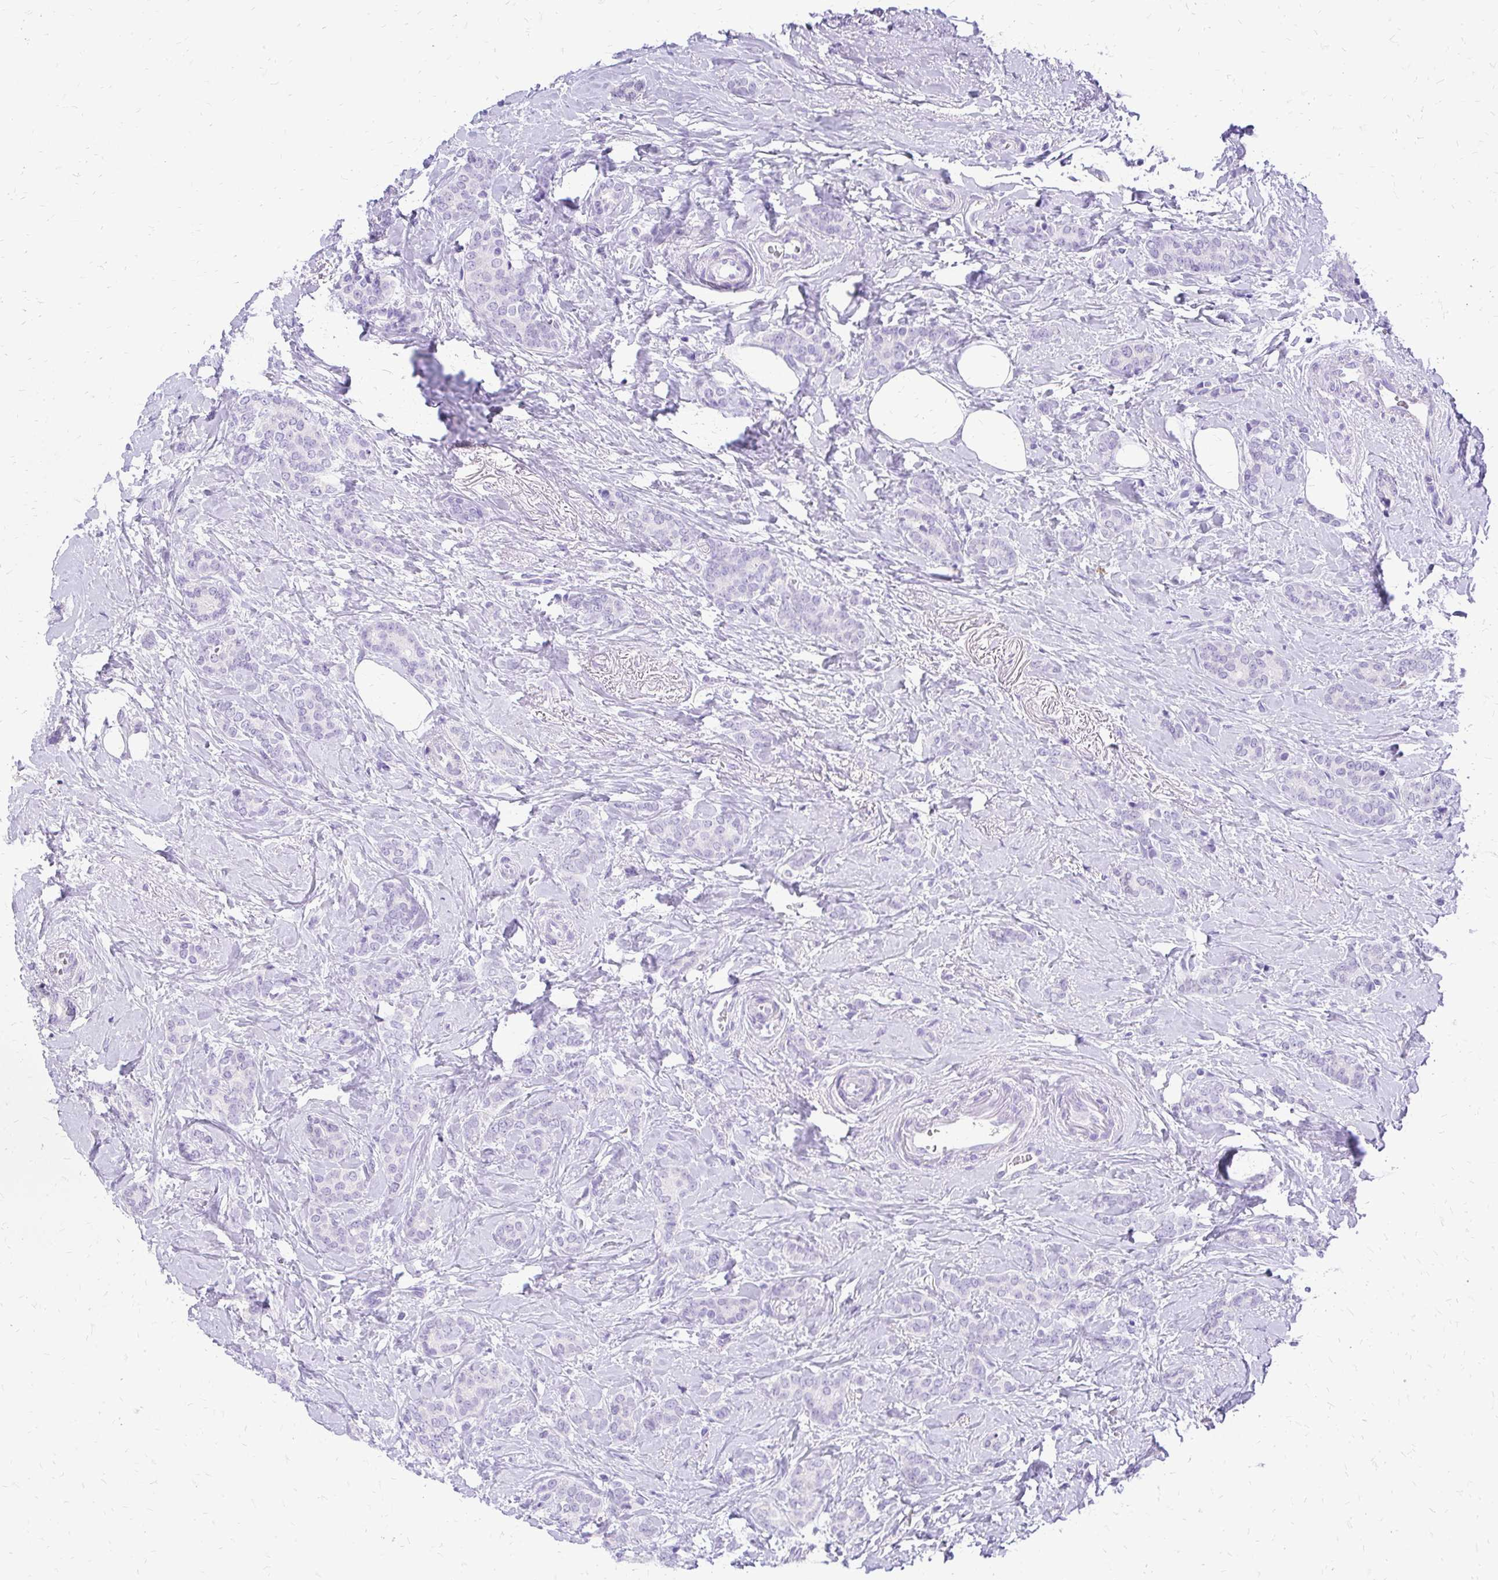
{"staining": {"intensity": "negative", "quantity": "none", "location": "none"}, "tissue": "breast cancer", "cell_type": "Tumor cells", "image_type": "cancer", "snomed": [{"axis": "morphology", "description": "Normal tissue, NOS"}, {"axis": "morphology", "description": "Duct carcinoma"}, {"axis": "topography", "description": "Breast"}], "caption": "There is no significant positivity in tumor cells of breast cancer (infiltrating ductal carcinoma).", "gene": "SLC32A1", "patient": {"sex": "female", "age": 77}}